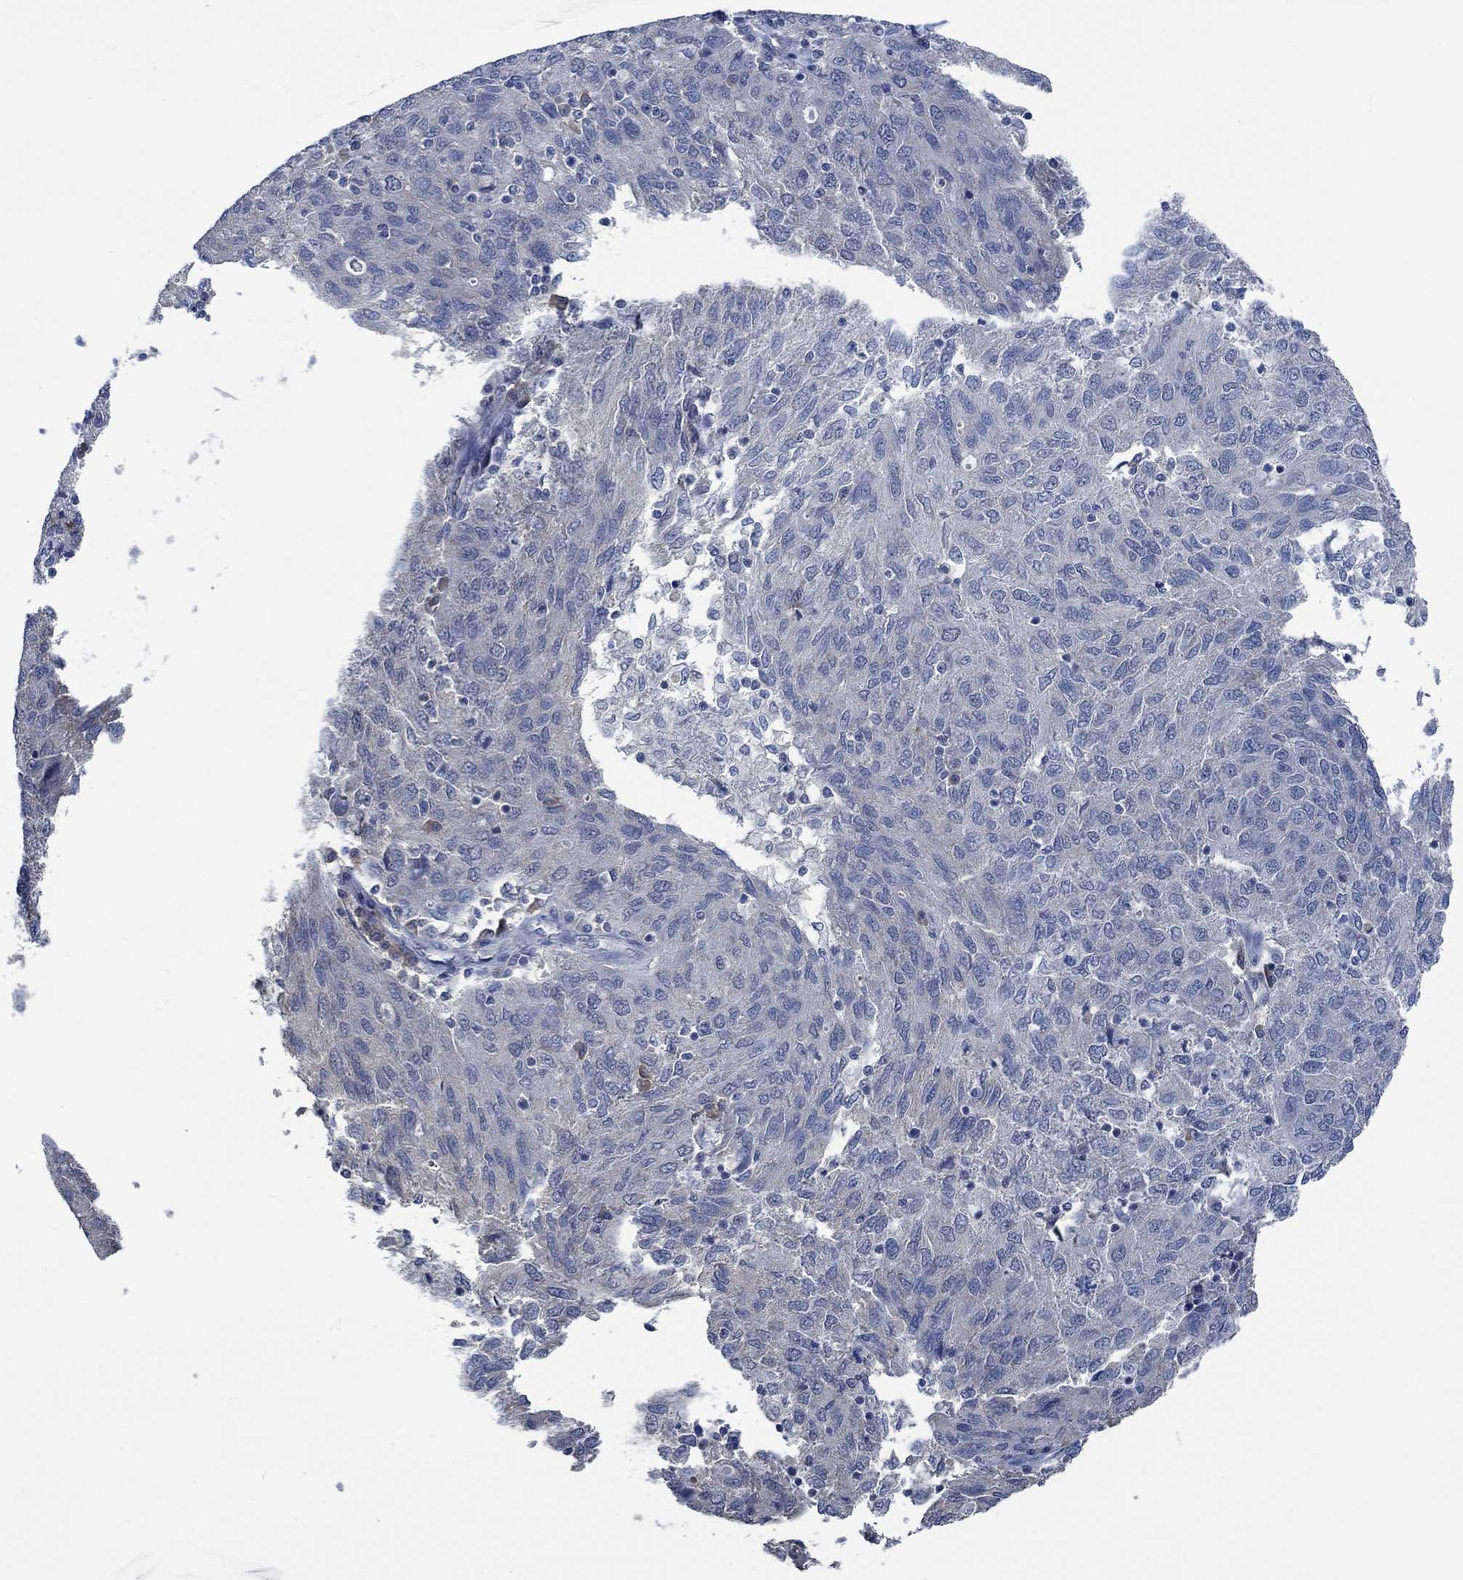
{"staining": {"intensity": "negative", "quantity": "none", "location": "none"}, "tissue": "ovarian cancer", "cell_type": "Tumor cells", "image_type": "cancer", "snomed": [{"axis": "morphology", "description": "Carcinoma, endometroid"}, {"axis": "topography", "description": "Ovary"}], "caption": "Immunohistochemistry image of neoplastic tissue: human endometroid carcinoma (ovarian) stained with DAB reveals no significant protein staining in tumor cells.", "gene": "OBSCN", "patient": {"sex": "female", "age": 50}}